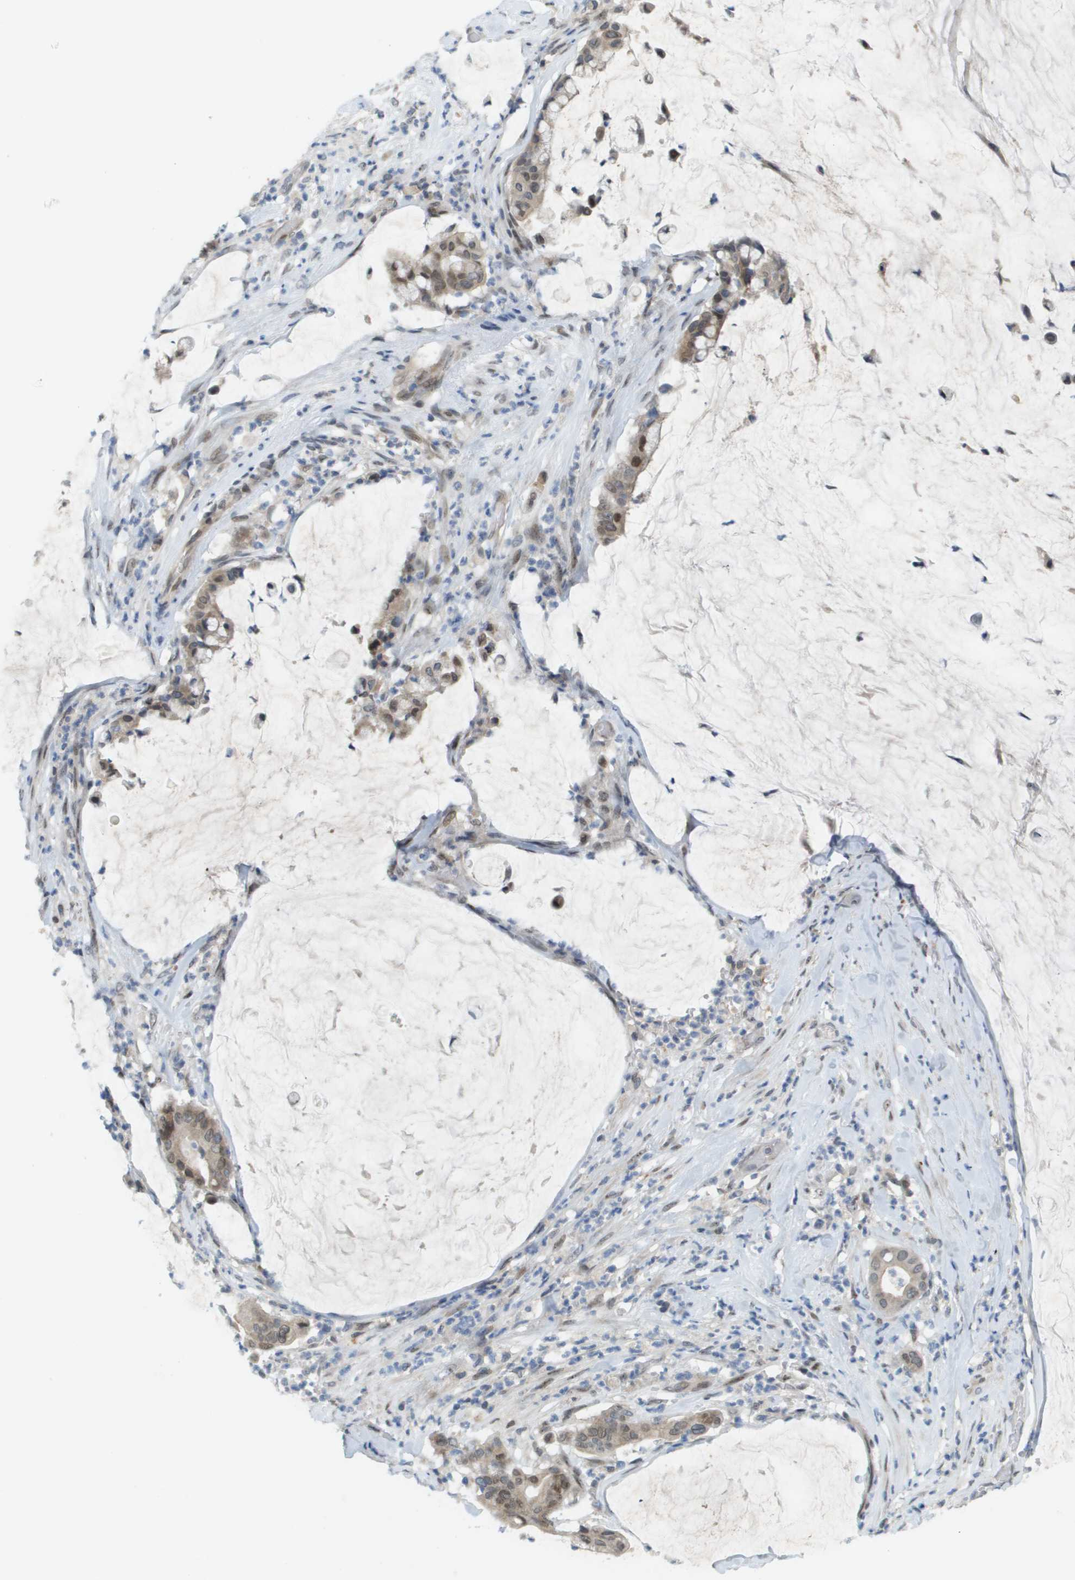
{"staining": {"intensity": "weak", "quantity": ">75%", "location": "cytoplasmic/membranous,nuclear"}, "tissue": "pancreatic cancer", "cell_type": "Tumor cells", "image_type": "cancer", "snomed": [{"axis": "morphology", "description": "Adenocarcinoma, NOS"}, {"axis": "topography", "description": "Pancreas"}], "caption": "IHC micrograph of neoplastic tissue: pancreatic adenocarcinoma stained using immunohistochemistry (IHC) reveals low levels of weak protein expression localized specifically in the cytoplasmic/membranous and nuclear of tumor cells, appearing as a cytoplasmic/membranous and nuclear brown color.", "gene": "CACNB4", "patient": {"sex": "male", "age": 41}}